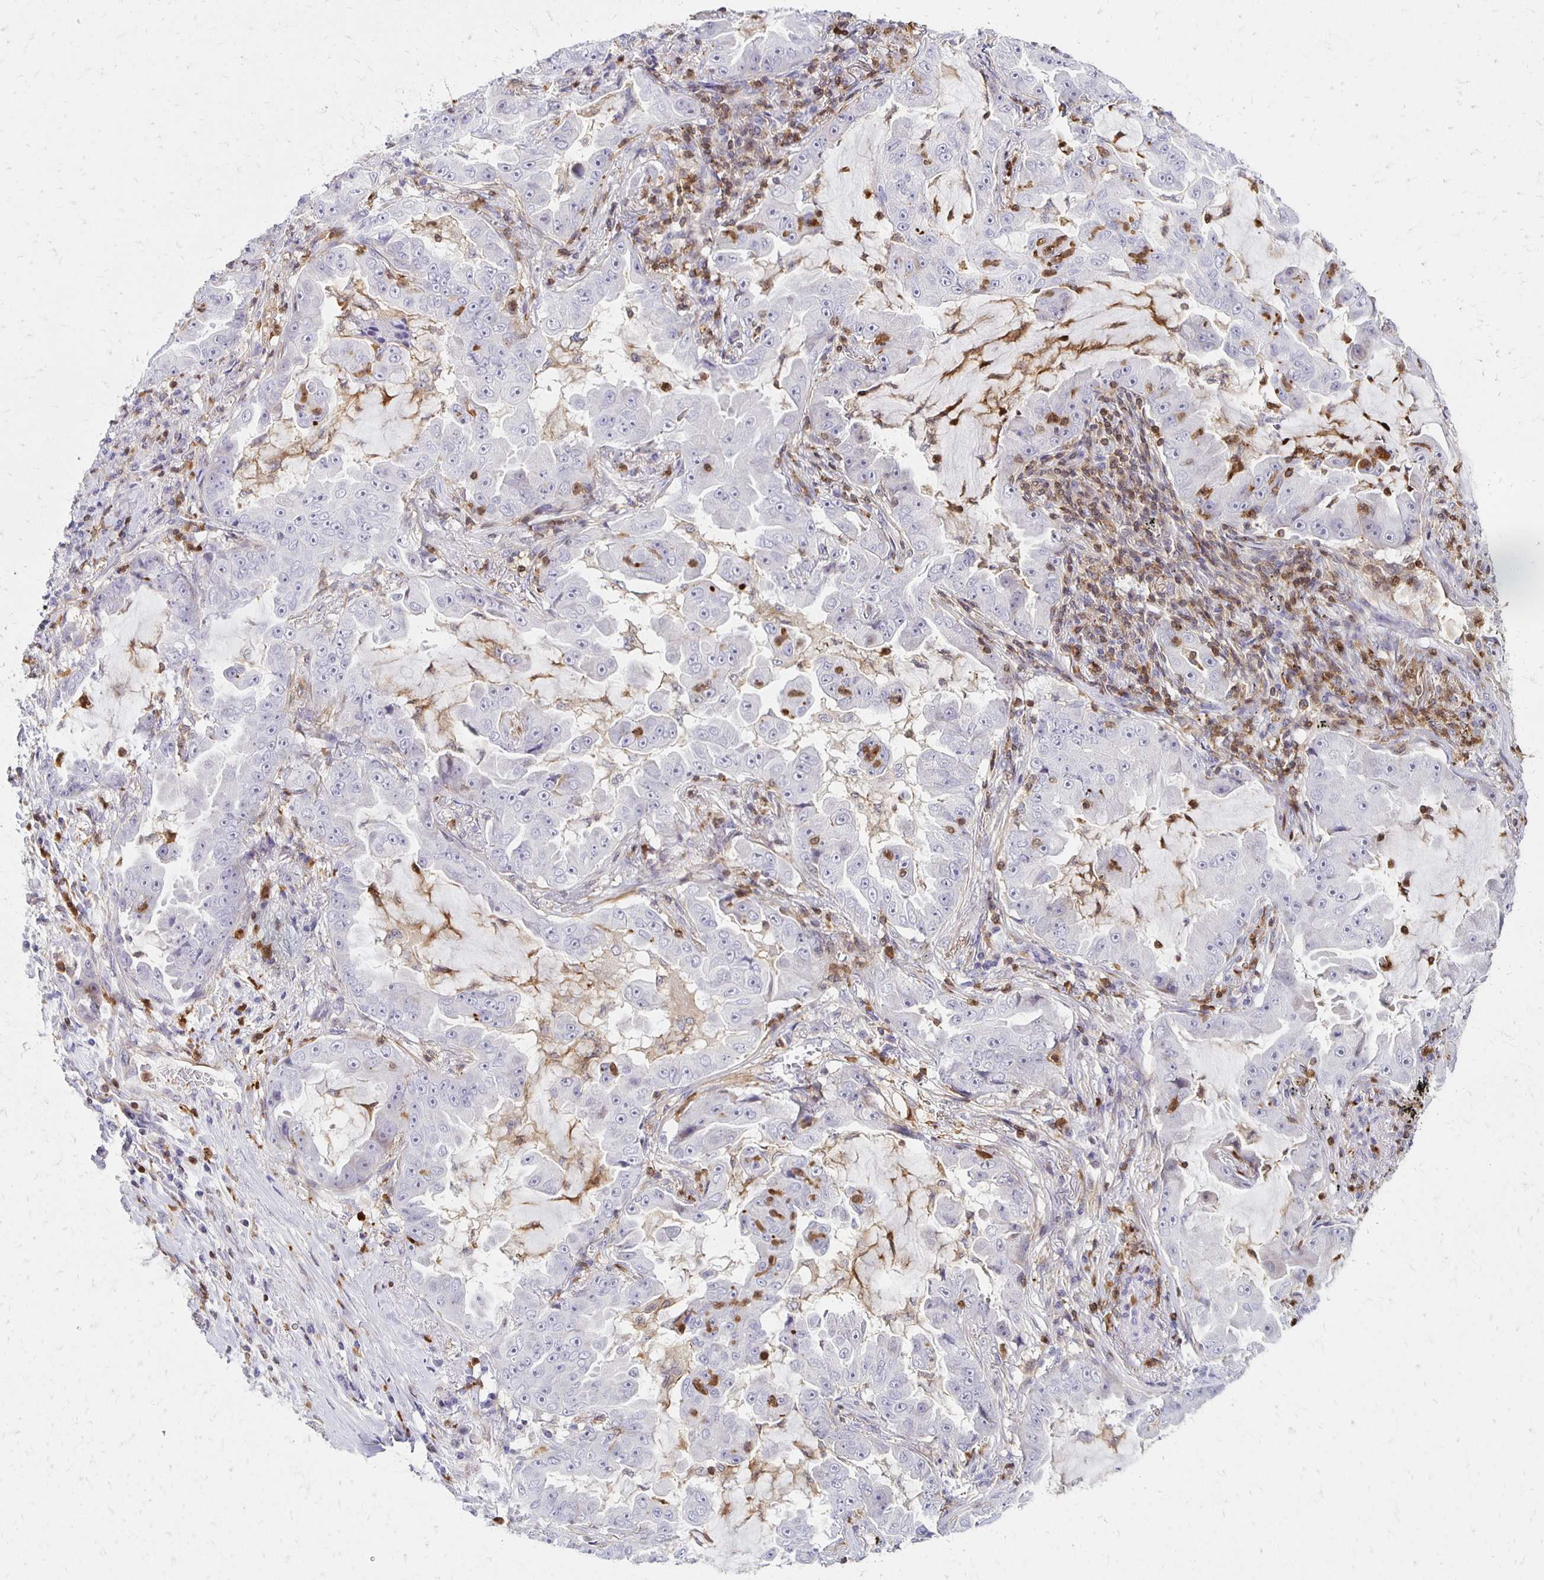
{"staining": {"intensity": "negative", "quantity": "none", "location": "none"}, "tissue": "lung cancer", "cell_type": "Tumor cells", "image_type": "cancer", "snomed": [{"axis": "morphology", "description": "Adenocarcinoma, NOS"}, {"axis": "topography", "description": "Lung"}], "caption": "Adenocarcinoma (lung) was stained to show a protein in brown. There is no significant staining in tumor cells. (Stains: DAB (3,3'-diaminobenzidine) immunohistochemistry (IHC) with hematoxylin counter stain, Microscopy: brightfield microscopy at high magnification).", "gene": "CCL21", "patient": {"sex": "female", "age": 52}}